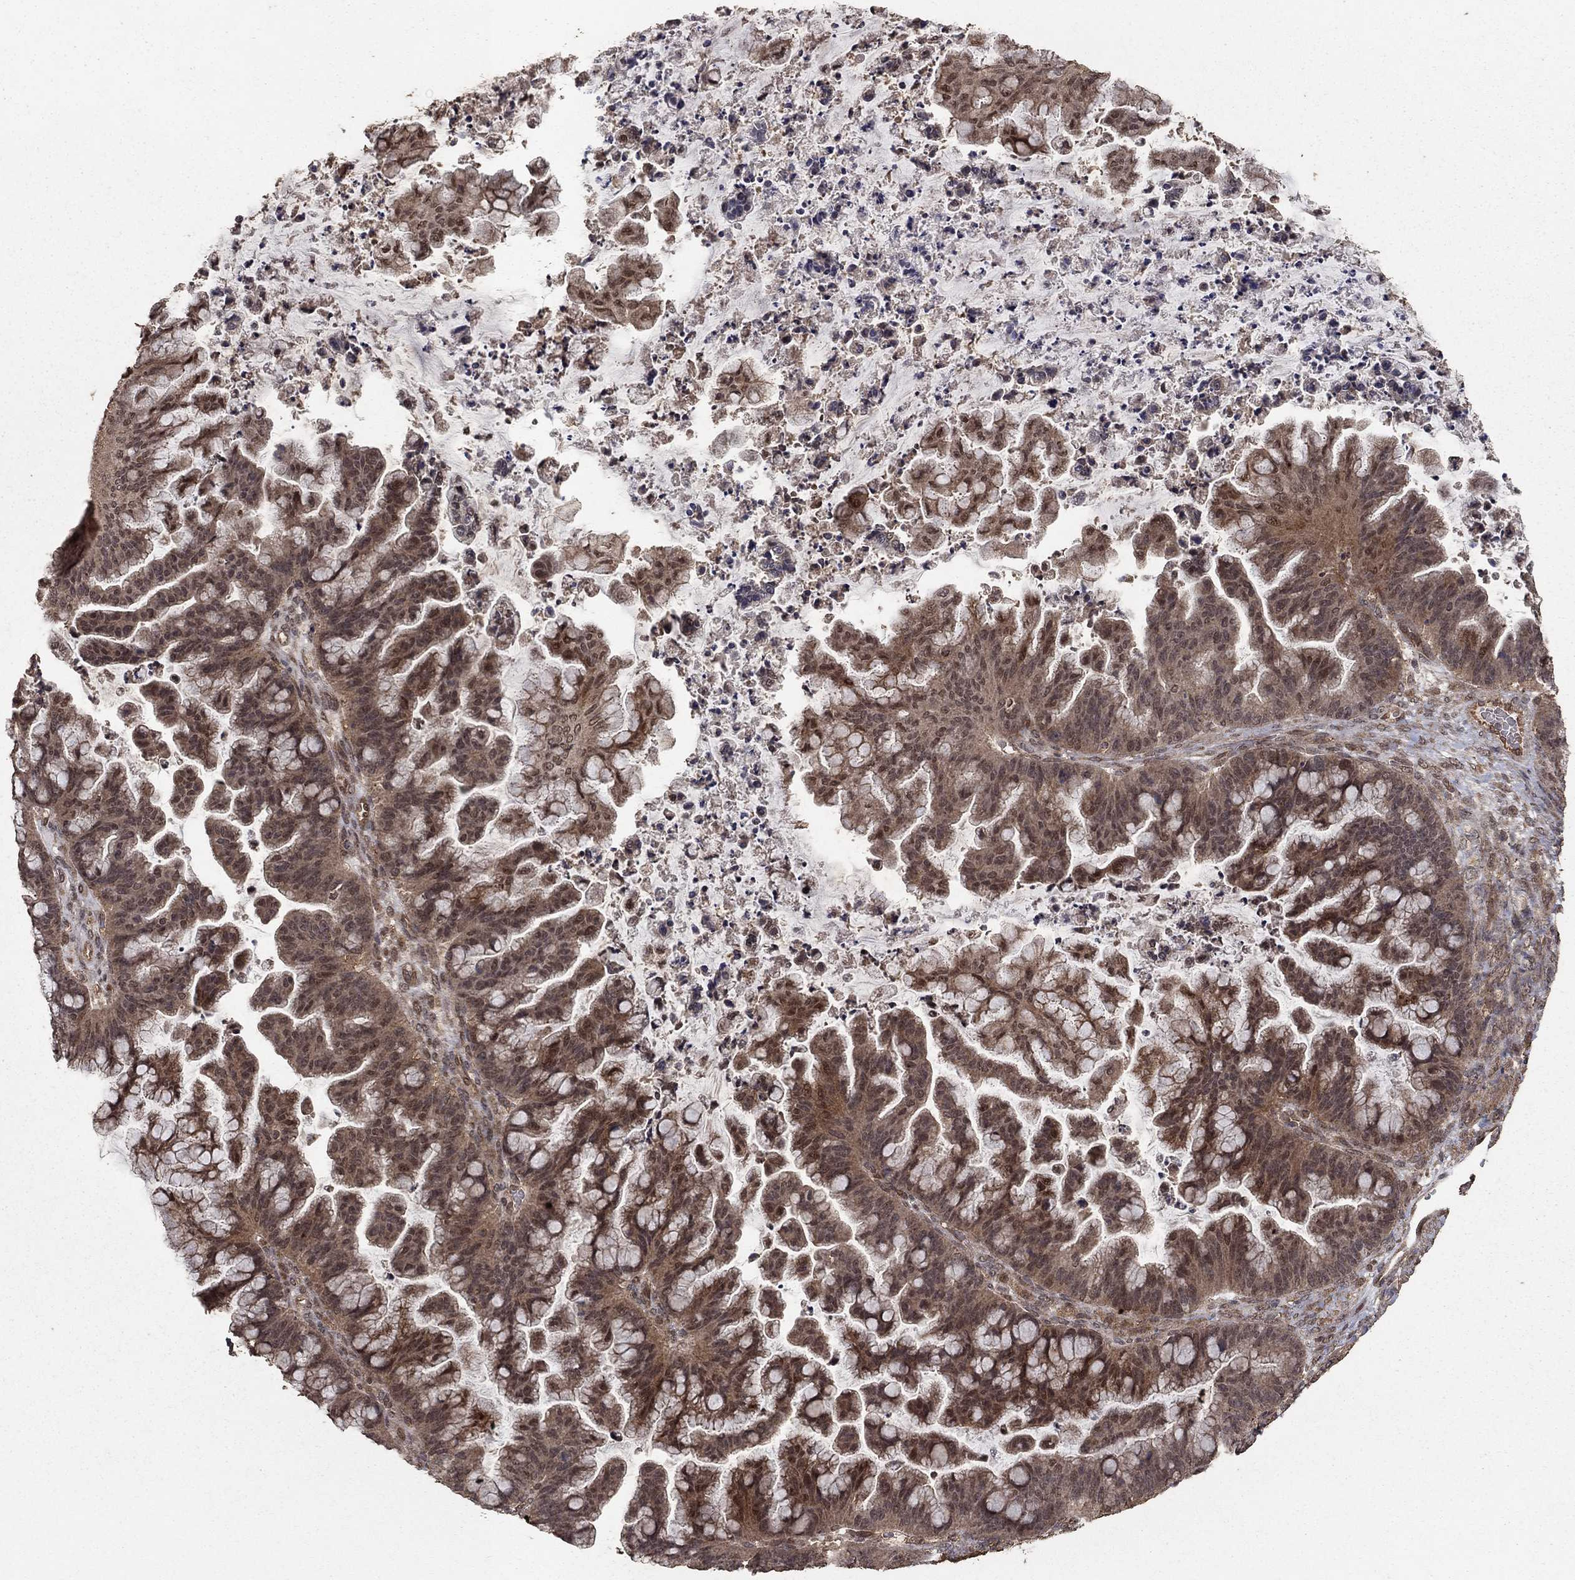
{"staining": {"intensity": "moderate", "quantity": ">75%", "location": "cytoplasmic/membranous"}, "tissue": "ovarian cancer", "cell_type": "Tumor cells", "image_type": "cancer", "snomed": [{"axis": "morphology", "description": "Cystadenocarcinoma, mucinous, NOS"}, {"axis": "topography", "description": "Ovary"}], "caption": "IHC image of human ovarian cancer (mucinous cystadenocarcinoma) stained for a protein (brown), which displays medium levels of moderate cytoplasmic/membranous staining in approximately >75% of tumor cells.", "gene": "PRDM1", "patient": {"sex": "female", "age": 67}}